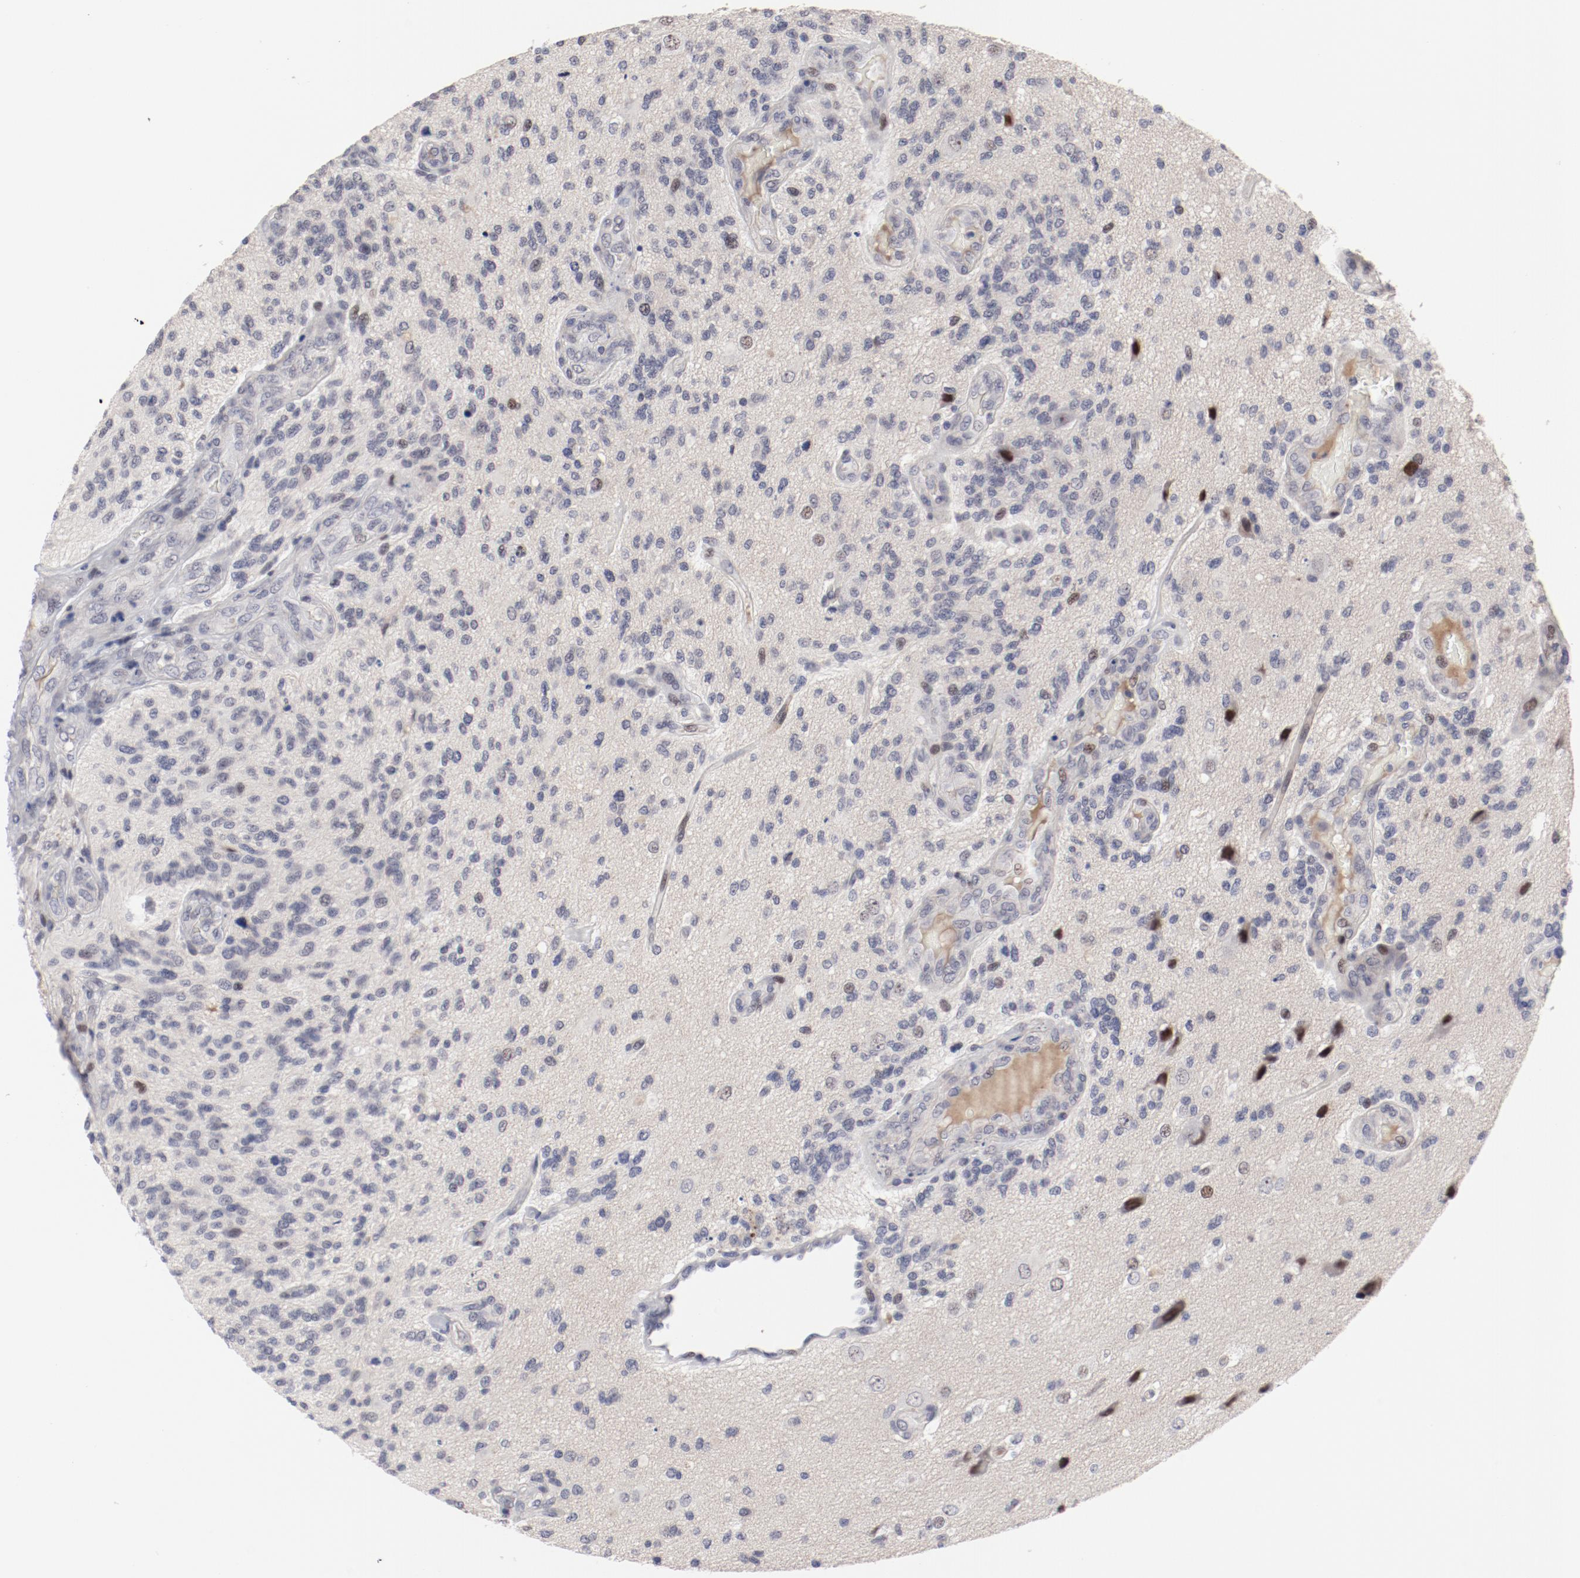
{"staining": {"intensity": "moderate", "quantity": "<25%", "location": "nuclear"}, "tissue": "glioma", "cell_type": "Tumor cells", "image_type": "cancer", "snomed": [{"axis": "morphology", "description": "Normal tissue, NOS"}, {"axis": "morphology", "description": "Glioma, malignant, High grade"}, {"axis": "topography", "description": "Cerebral cortex"}], "caption": "A brown stain labels moderate nuclear positivity of a protein in human glioma tumor cells.", "gene": "FSCB", "patient": {"sex": "male", "age": 75}}